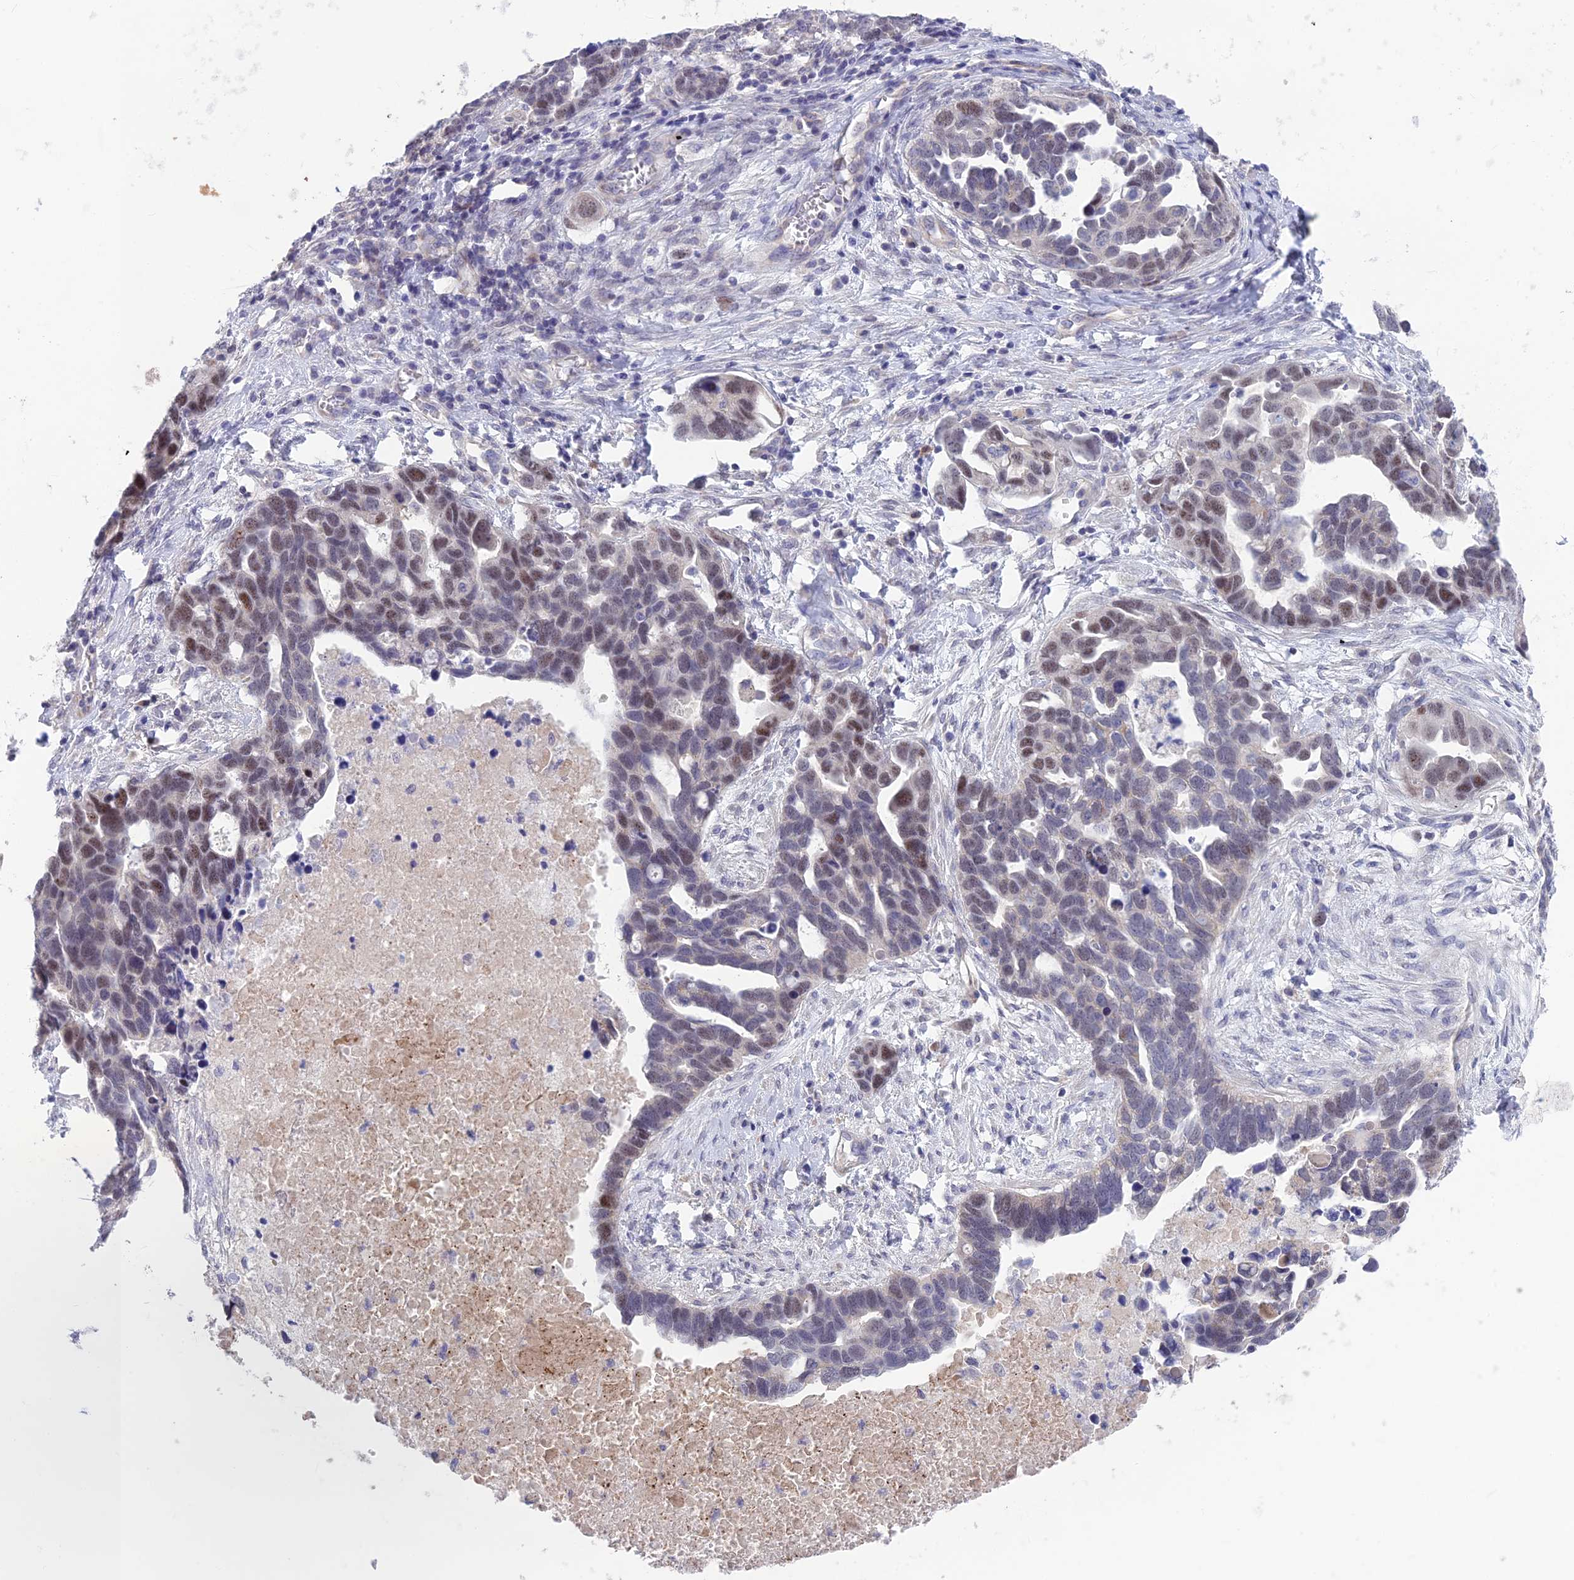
{"staining": {"intensity": "moderate", "quantity": "<25%", "location": "nuclear"}, "tissue": "ovarian cancer", "cell_type": "Tumor cells", "image_type": "cancer", "snomed": [{"axis": "morphology", "description": "Cystadenocarcinoma, serous, NOS"}, {"axis": "topography", "description": "Ovary"}], "caption": "Immunohistochemistry histopathology image of neoplastic tissue: human ovarian serous cystadenocarcinoma stained using immunohistochemistry shows low levels of moderate protein expression localized specifically in the nuclear of tumor cells, appearing as a nuclear brown color.", "gene": "SNTN", "patient": {"sex": "female", "age": 54}}